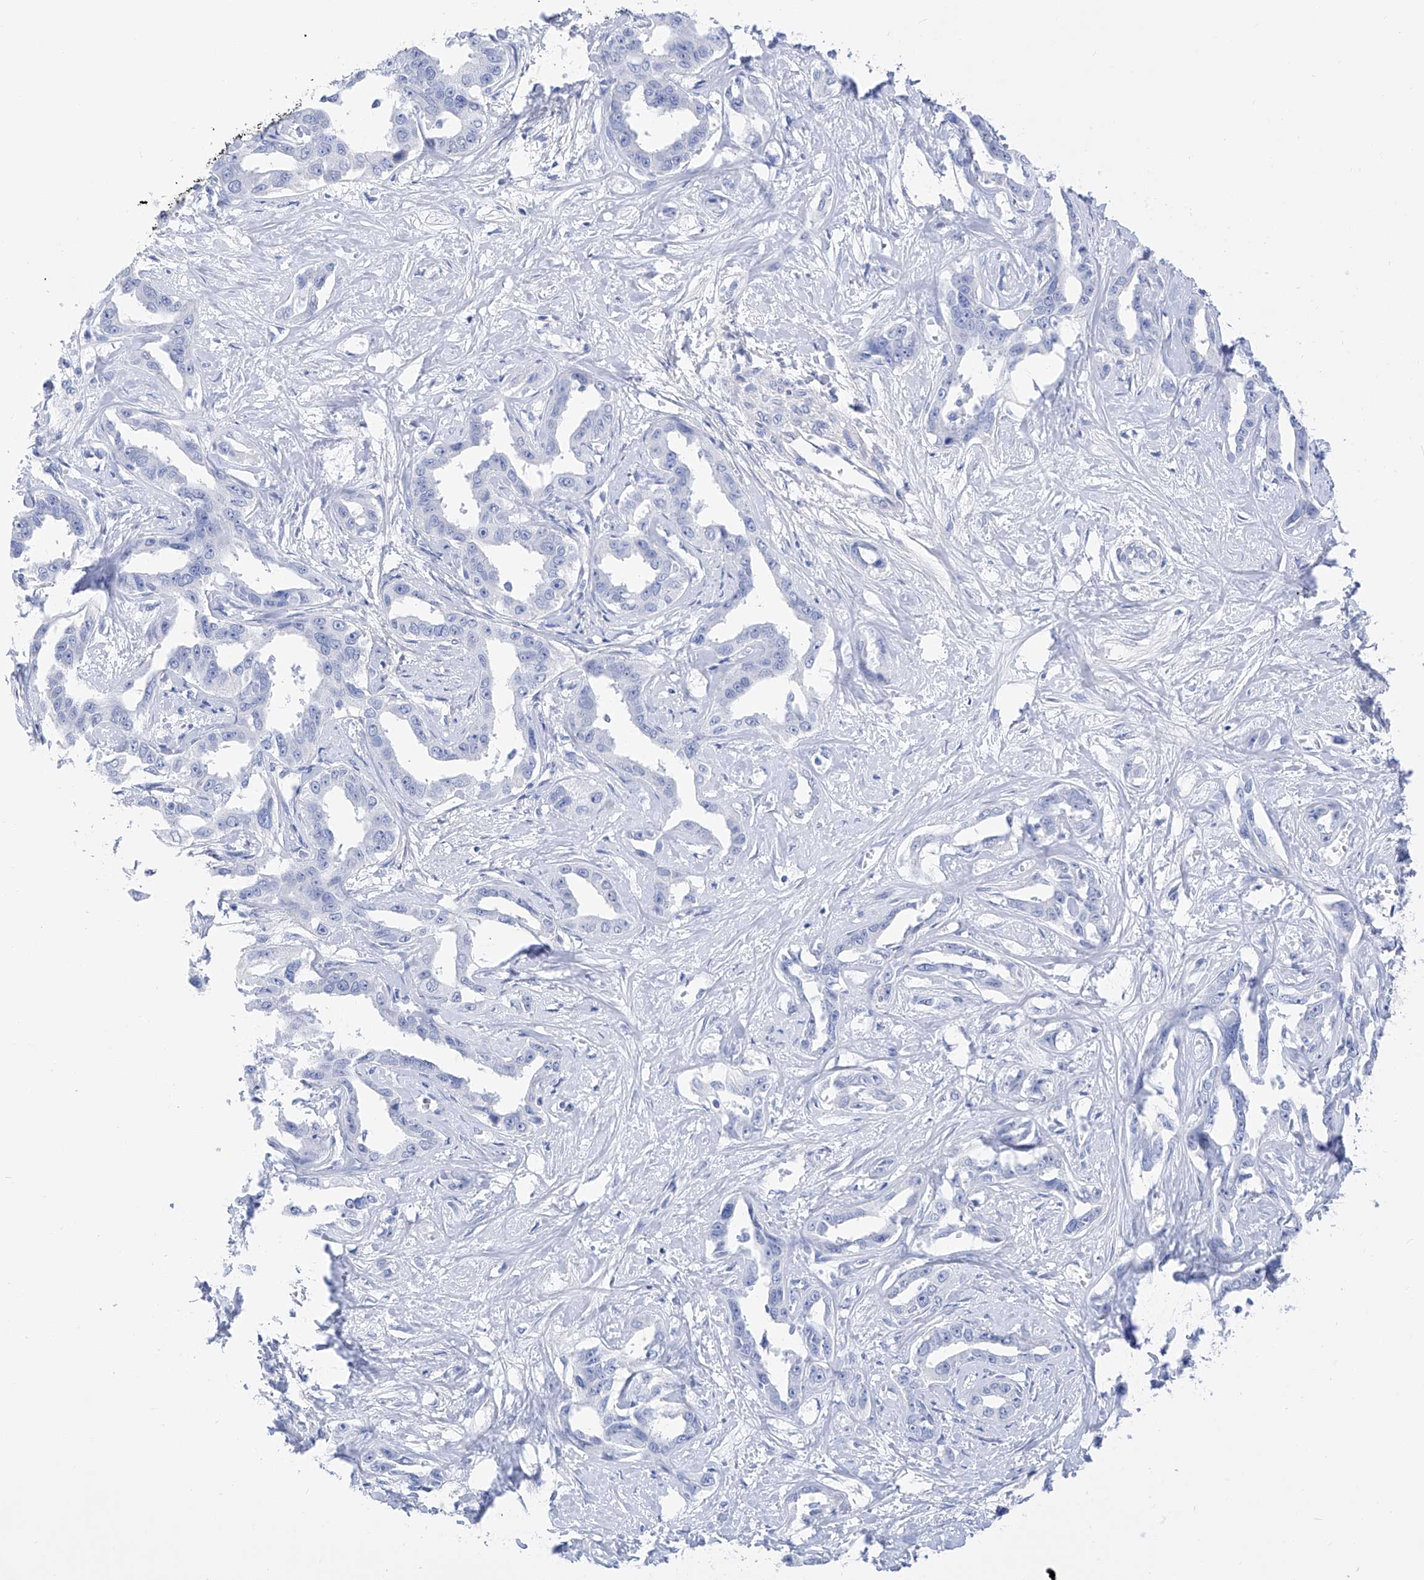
{"staining": {"intensity": "negative", "quantity": "none", "location": "none"}, "tissue": "liver cancer", "cell_type": "Tumor cells", "image_type": "cancer", "snomed": [{"axis": "morphology", "description": "Cholangiocarcinoma"}, {"axis": "topography", "description": "Liver"}], "caption": "This is an immunohistochemistry image of cholangiocarcinoma (liver). There is no staining in tumor cells.", "gene": "FLG", "patient": {"sex": "male", "age": 59}}